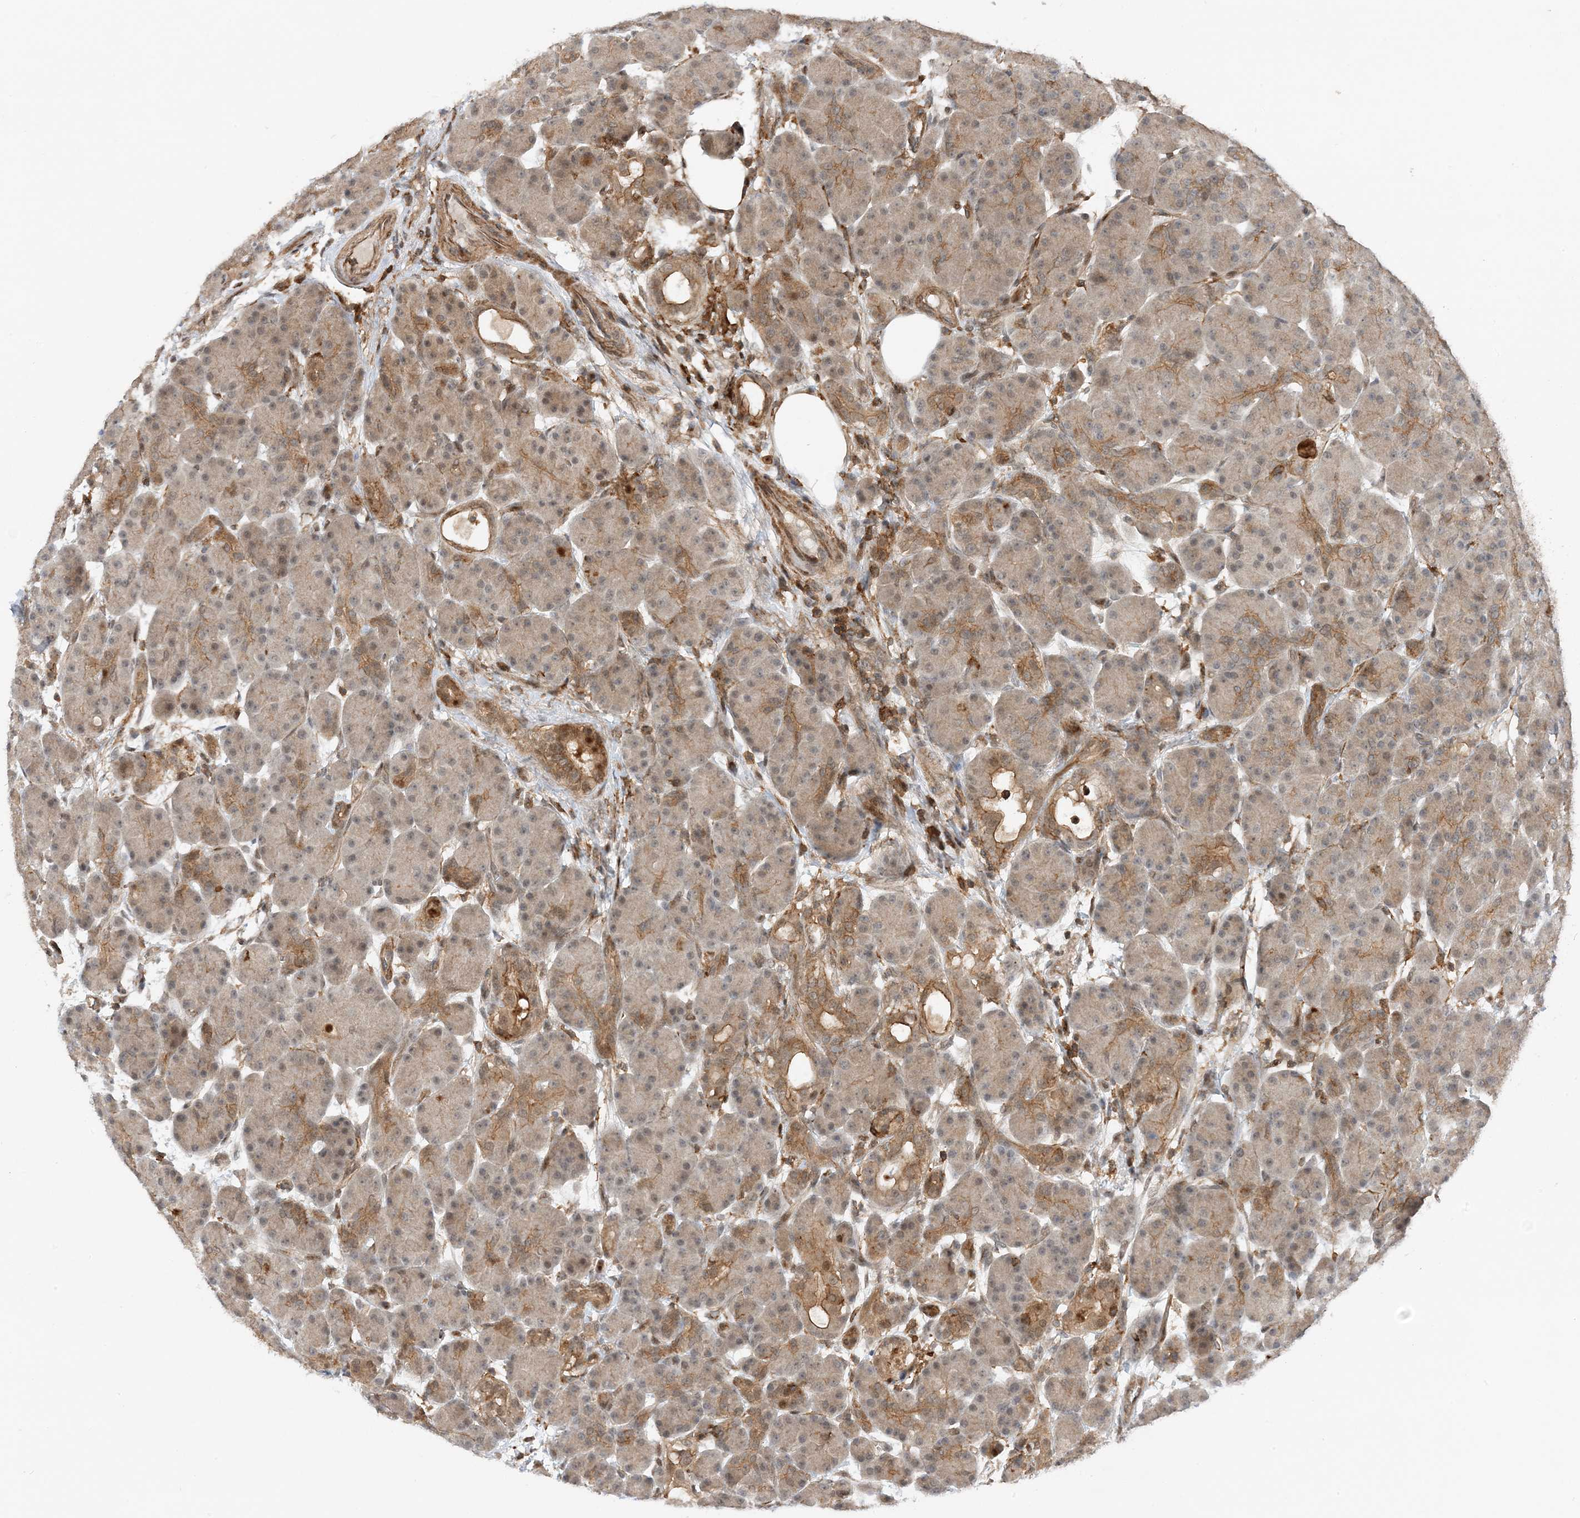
{"staining": {"intensity": "moderate", "quantity": ">75%", "location": "cytoplasmic/membranous,nuclear"}, "tissue": "pancreas", "cell_type": "Exocrine glandular cells", "image_type": "normal", "snomed": [{"axis": "morphology", "description": "Normal tissue, NOS"}, {"axis": "topography", "description": "Pancreas"}], "caption": "High-power microscopy captured an immunohistochemistry histopathology image of unremarkable pancreas, revealing moderate cytoplasmic/membranous,nuclear expression in approximately >75% of exocrine glandular cells. The staining was performed using DAB (3,3'-diaminobenzidine) to visualize the protein expression in brown, while the nuclei were stained in blue with hematoxylin (Magnification: 20x).", "gene": "TATDN3", "patient": {"sex": "male", "age": 63}}